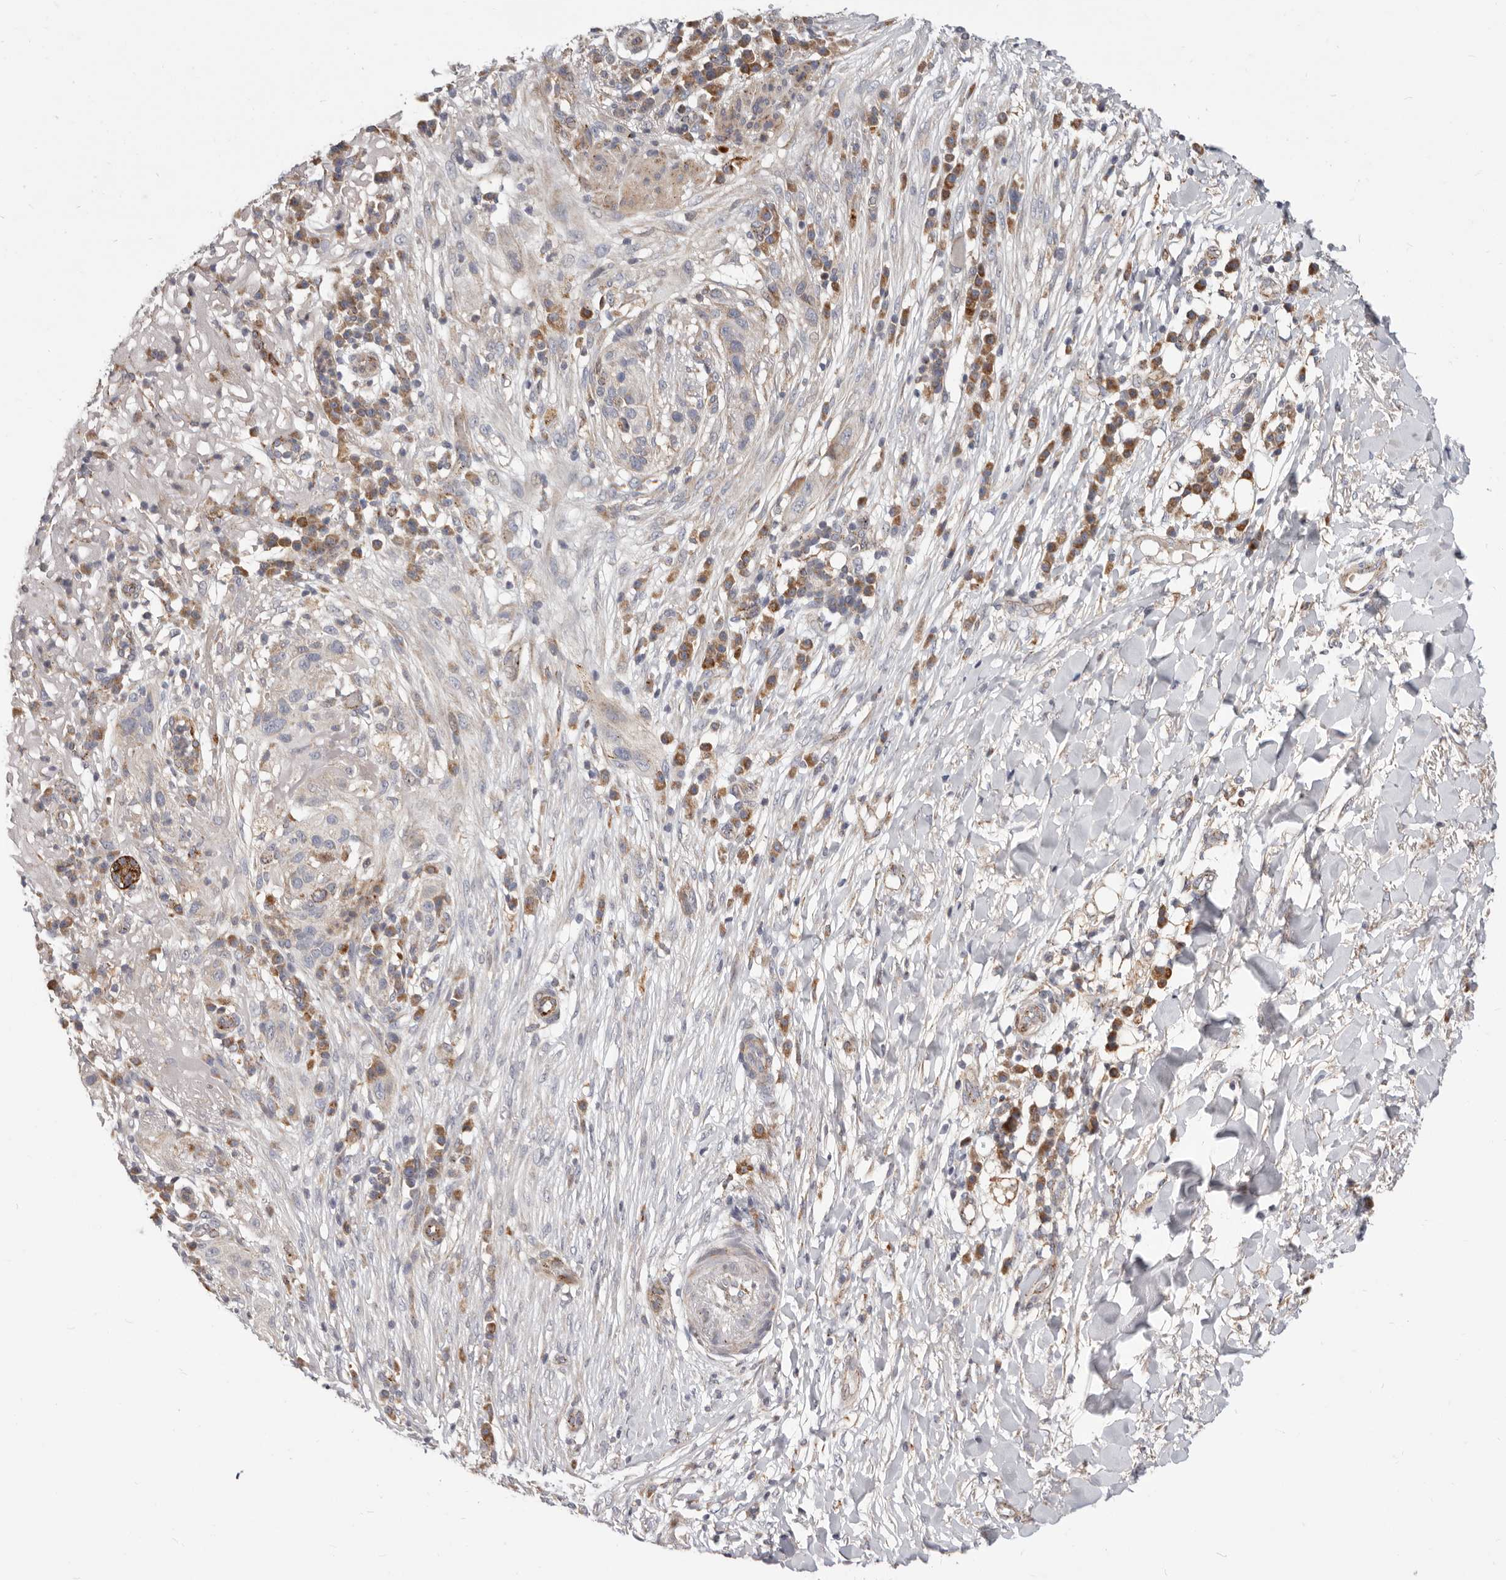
{"staining": {"intensity": "negative", "quantity": "none", "location": "none"}, "tissue": "skin cancer", "cell_type": "Tumor cells", "image_type": "cancer", "snomed": [{"axis": "morphology", "description": "Normal tissue, NOS"}, {"axis": "morphology", "description": "Squamous cell carcinoma, NOS"}, {"axis": "topography", "description": "Skin"}], "caption": "This is a image of immunohistochemistry staining of skin cancer, which shows no staining in tumor cells.", "gene": "TOR3A", "patient": {"sex": "female", "age": 96}}